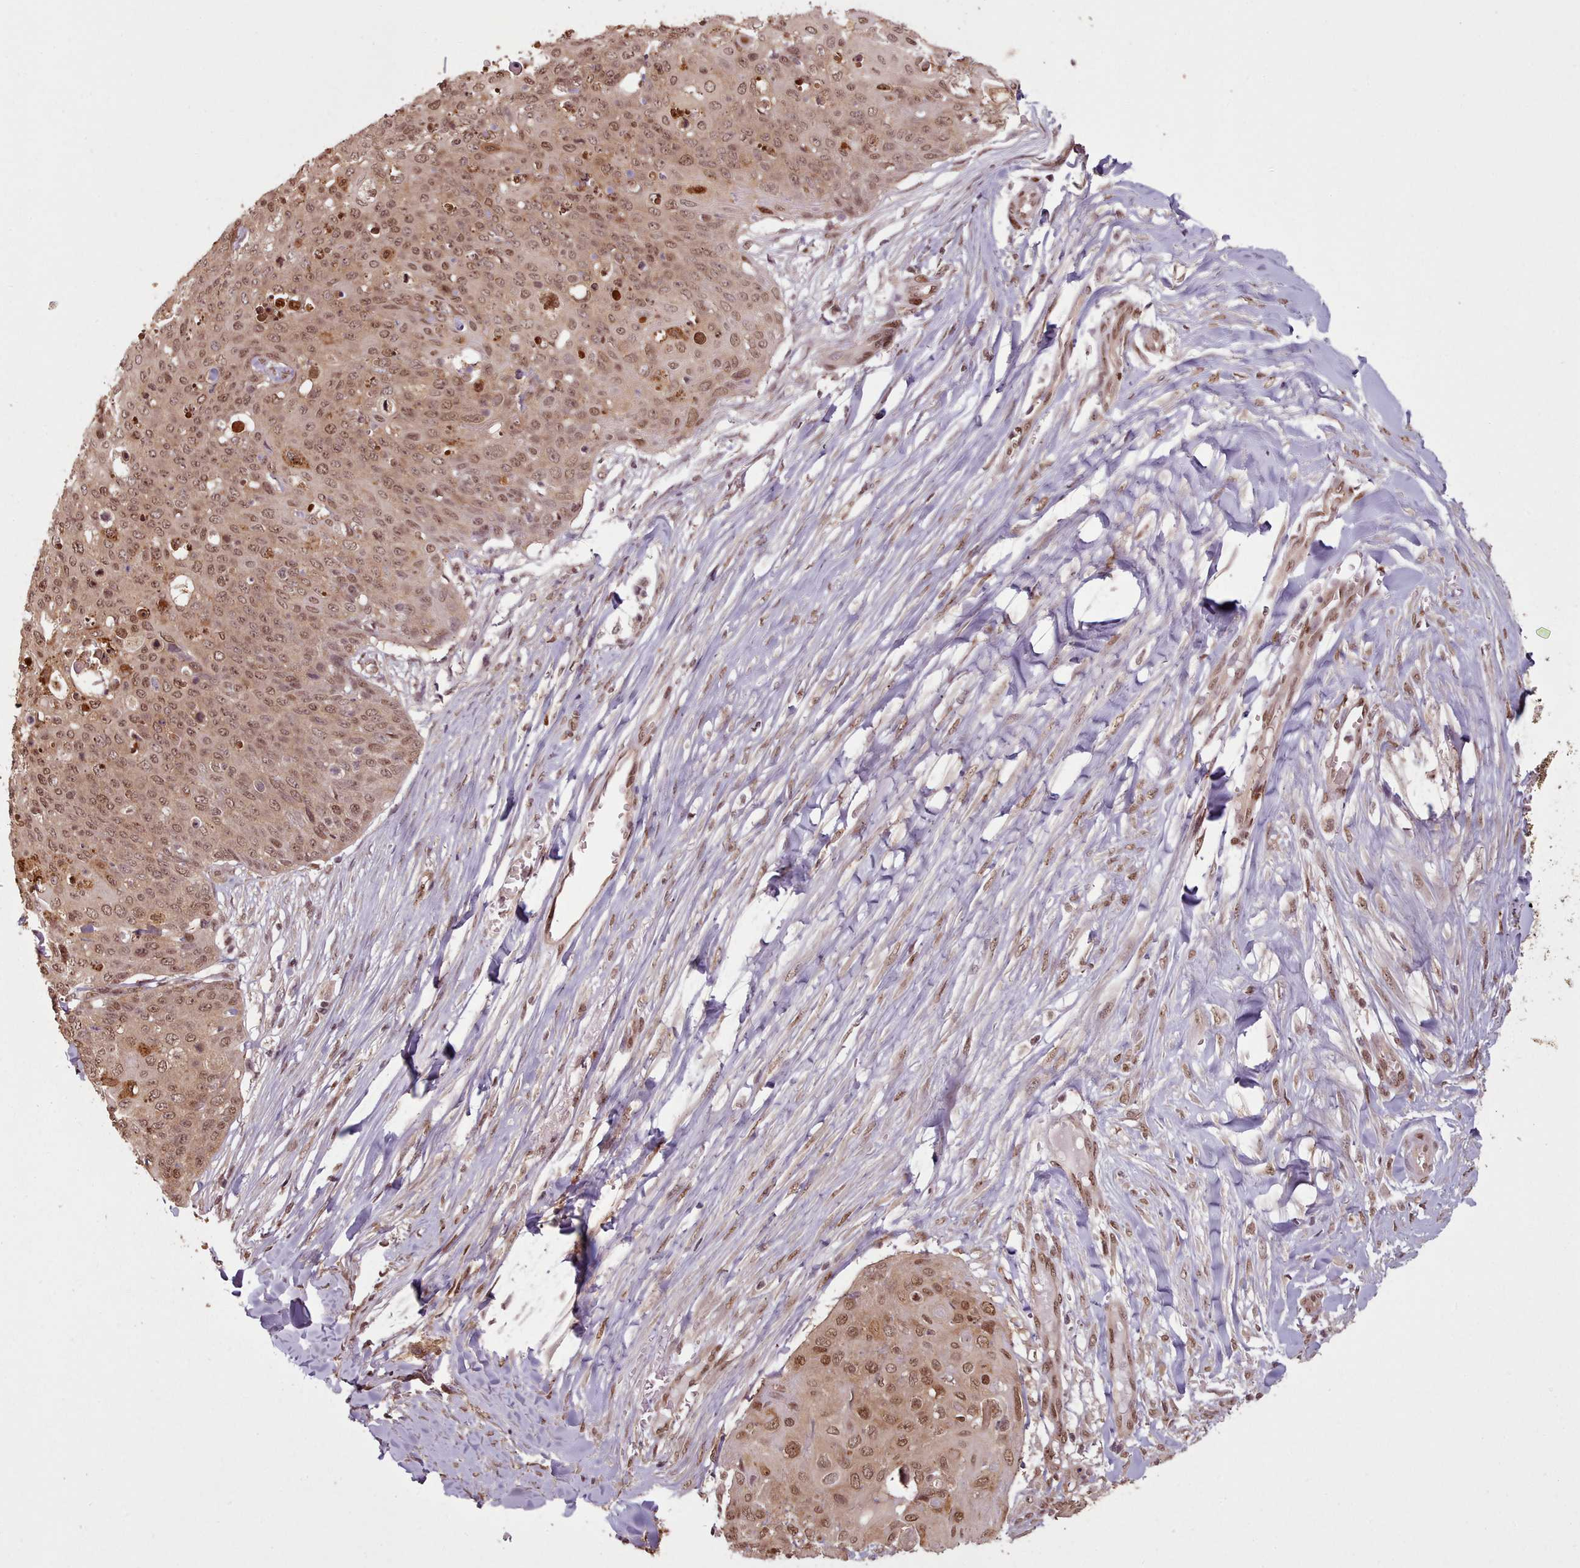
{"staining": {"intensity": "moderate", "quantity": ">75%", "location": "cytoplasmic/membranous,nuclear"}, "tissue": "skin cancer", "cell_type": "Tumor cells", "image_type": "cancer", "snomed": [{"axis": "morphology", "description": "Squamous cell carcinoma, NOS"}, {"axis": "topography", "description": "Skin"}, {"axis": "topography", "description": "Vulva"}], "caption": "Skin cancer stained for a protein demonstrates moderate cytoplasmic/membranous and nuclear positivity in tumor cells.", "gene": "RPS27A", "patient": {"sex": "female", "age": 85}}